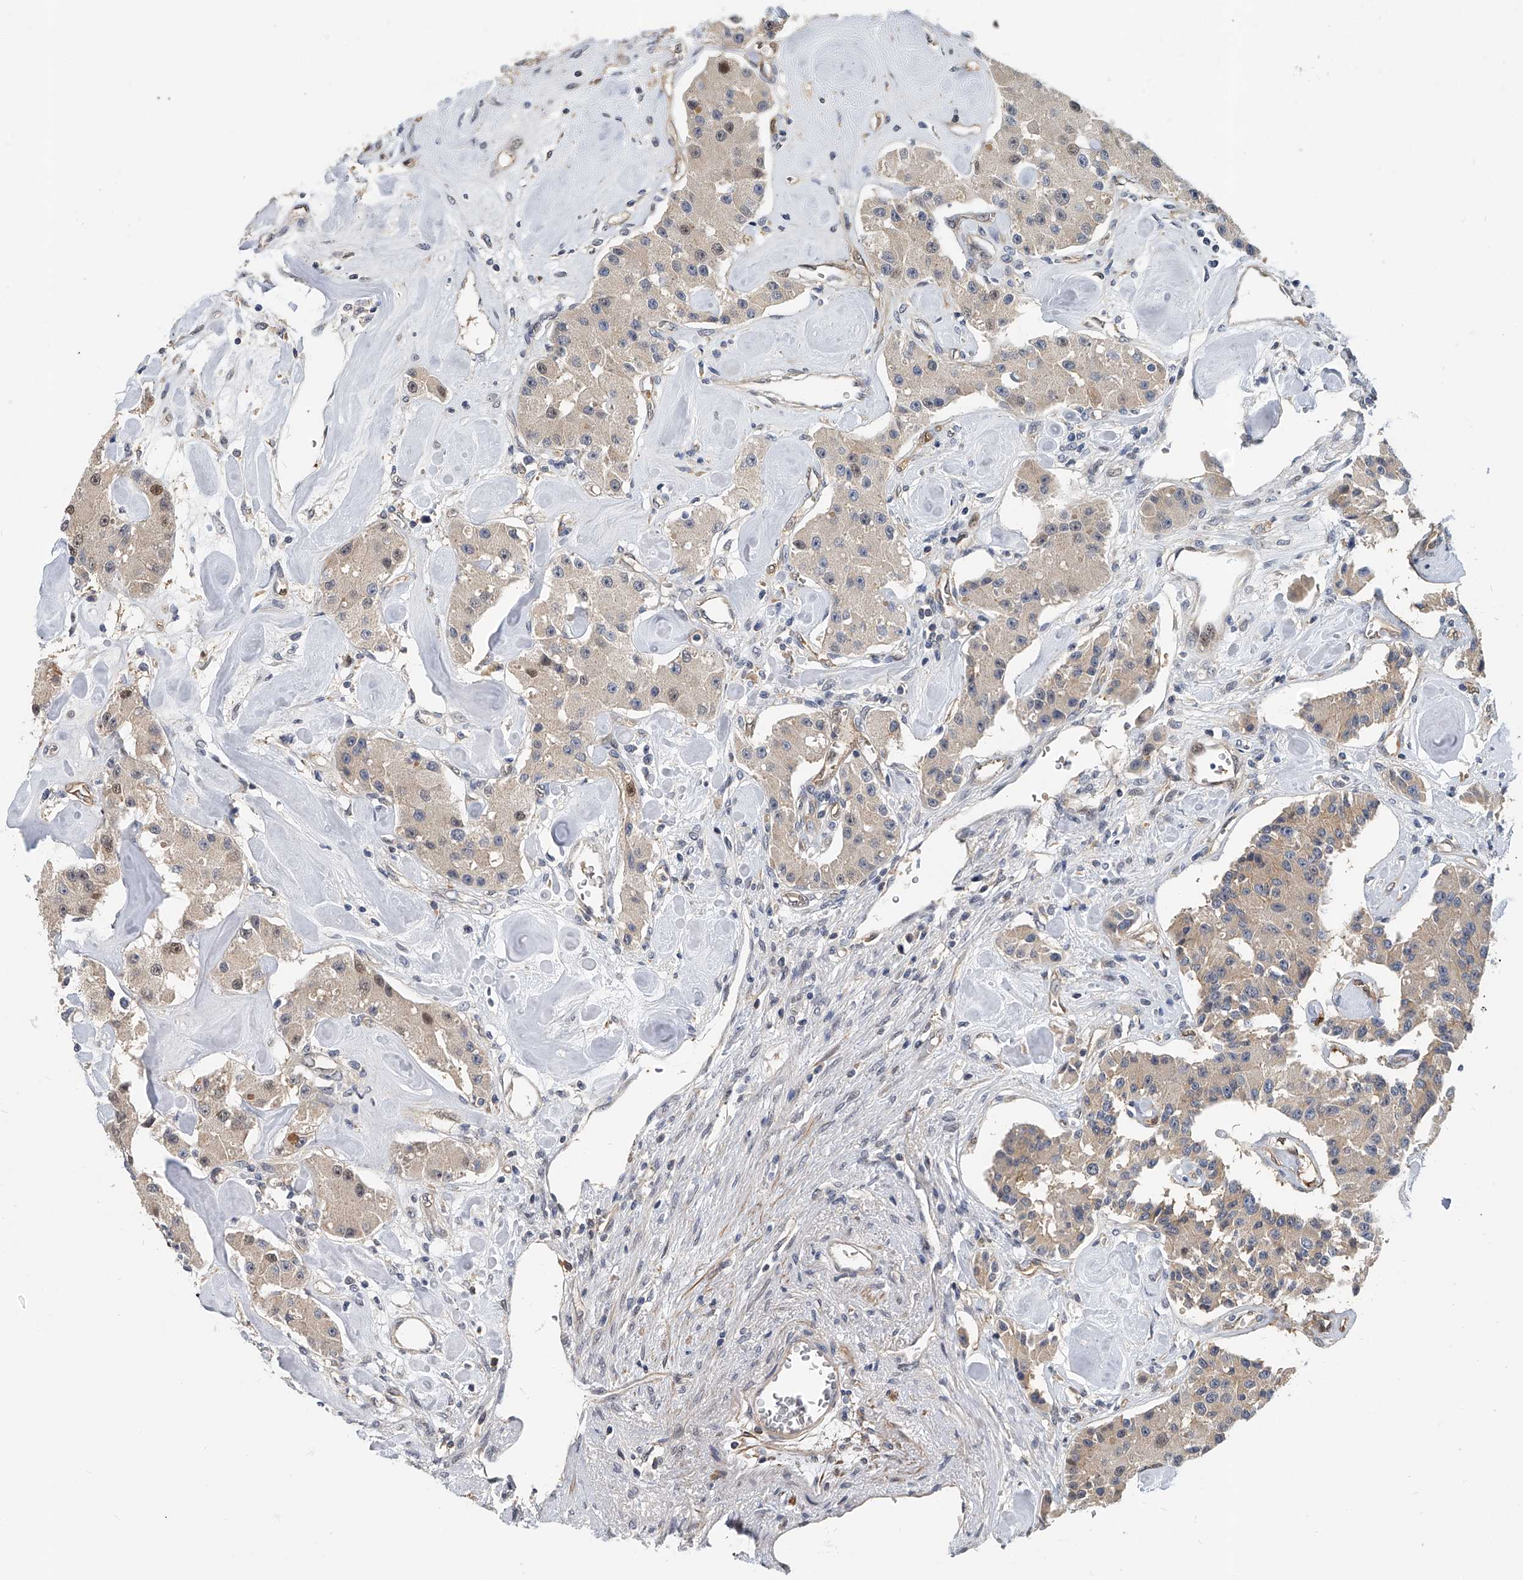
{"staining": {"intensity": "weak", "quantity": "25%-75%", "location": "cytoplasmic/membranous,nuclear"}, "tissue": "carcinoid", "cell_type": "Tumor cells", "image_type": "cancer", "snomed": [{"axis": "morphology", "description": "Carcinoid, malignant, NOS"}, {"axis": "topography", "description": "Pancreas"}], "caption": "Carcinoid stained with a protein marker demonstrates weak staining in tumor cells.", "gene": "CD200", "patient": {"sex": "male", "age": 41}}